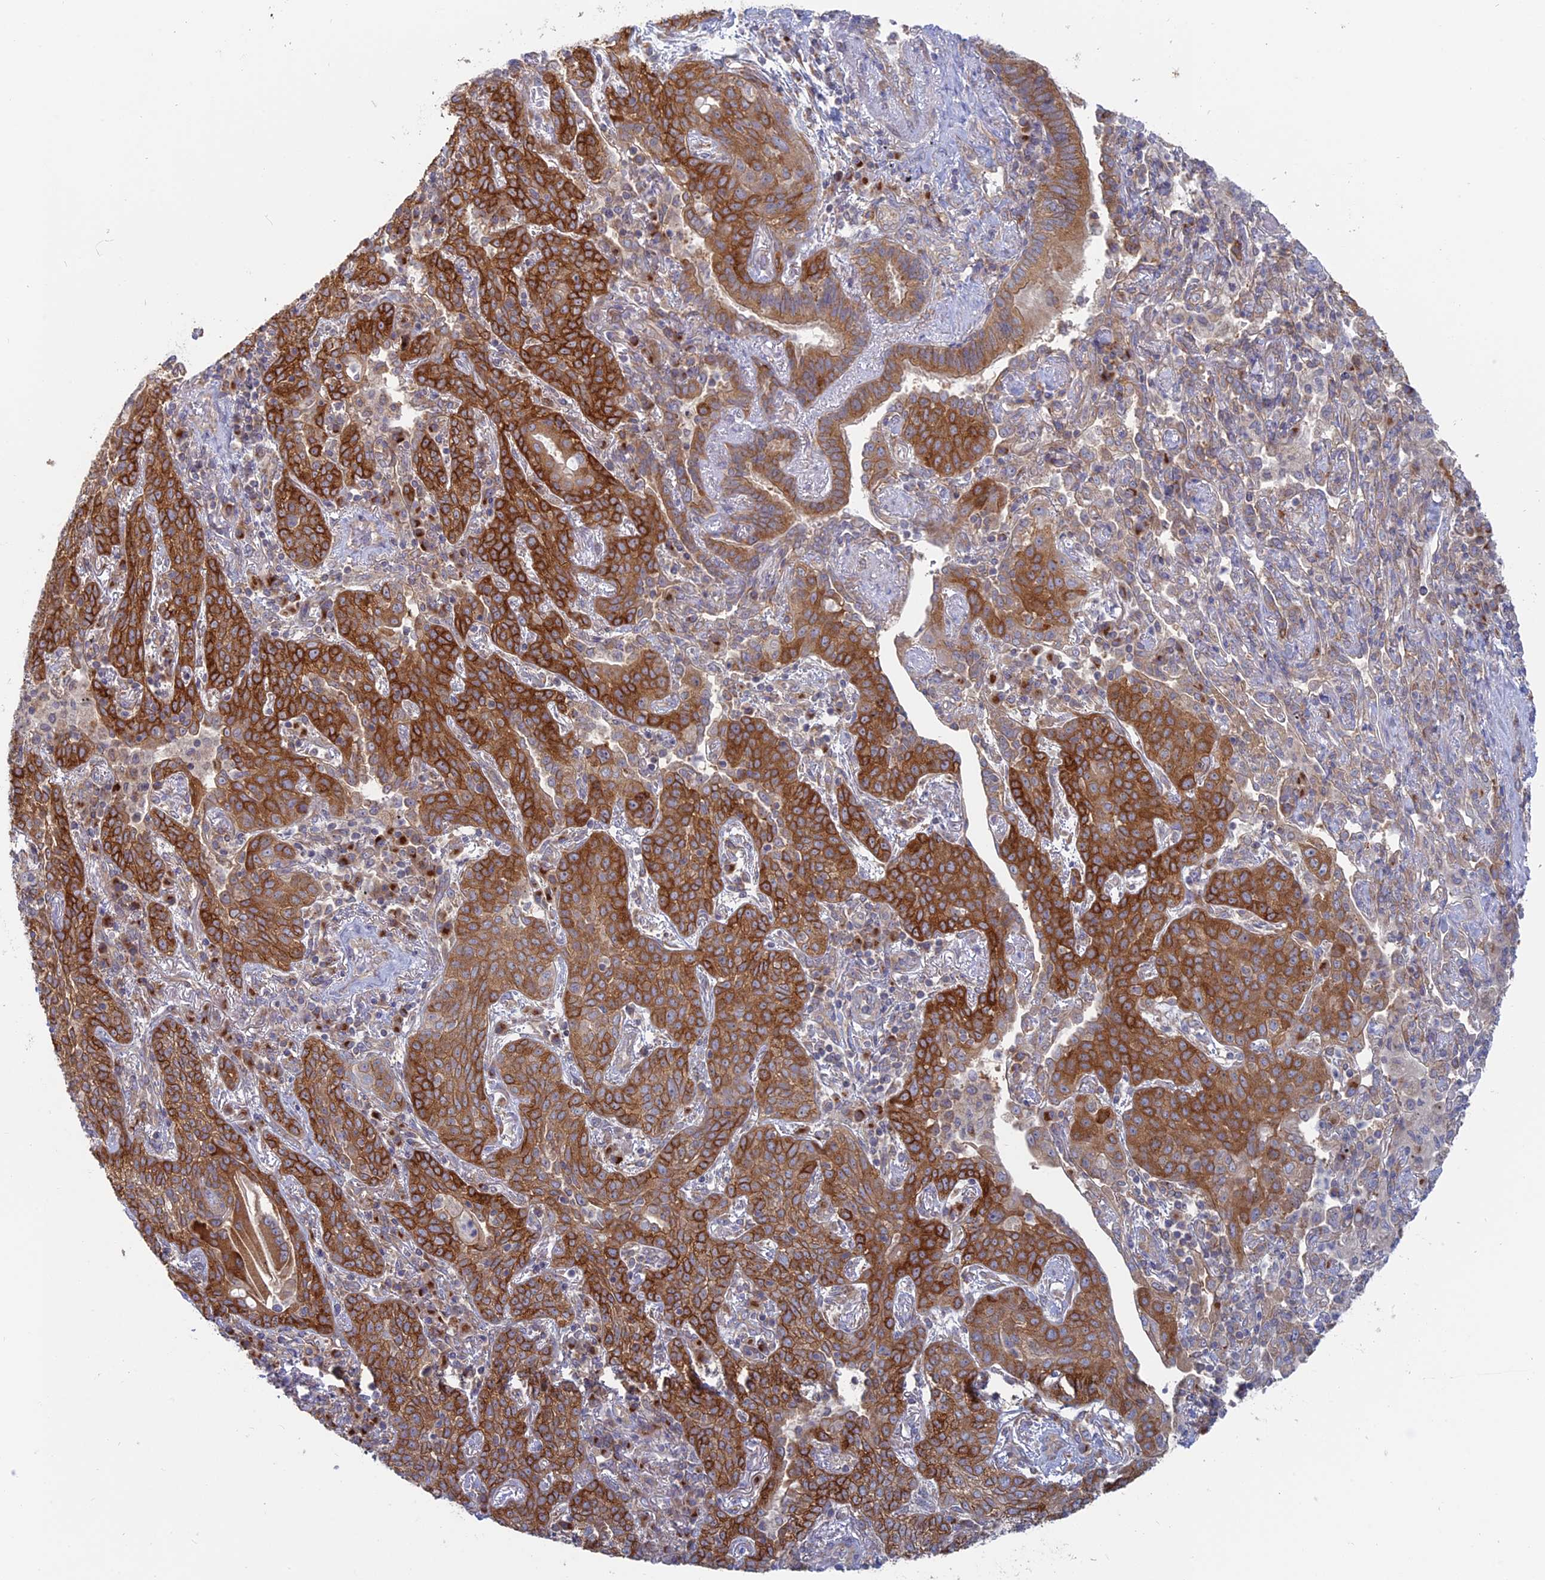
{"staining": {"intensity": "strong", "quantity": ">75%", "location": "cytoplasmic/membranous"}, "tissue": "lung cancer", "cell_type": "Tumor cells", "image_type": "cancer", "snomed": [{"axis": "morphology", "description": "Squamous cell carcinoma, NOS"}, {"axis": "topography", "description": "Lung"}], "caption": "A micrograph of lung cancer (squamous cell carcinoma) stained for a protein reveals strong cytoplasmic/membranous brown staining in tumor cells.", "gene": "TBC1D30", "patient": {"sex": "female", "age": 70}}